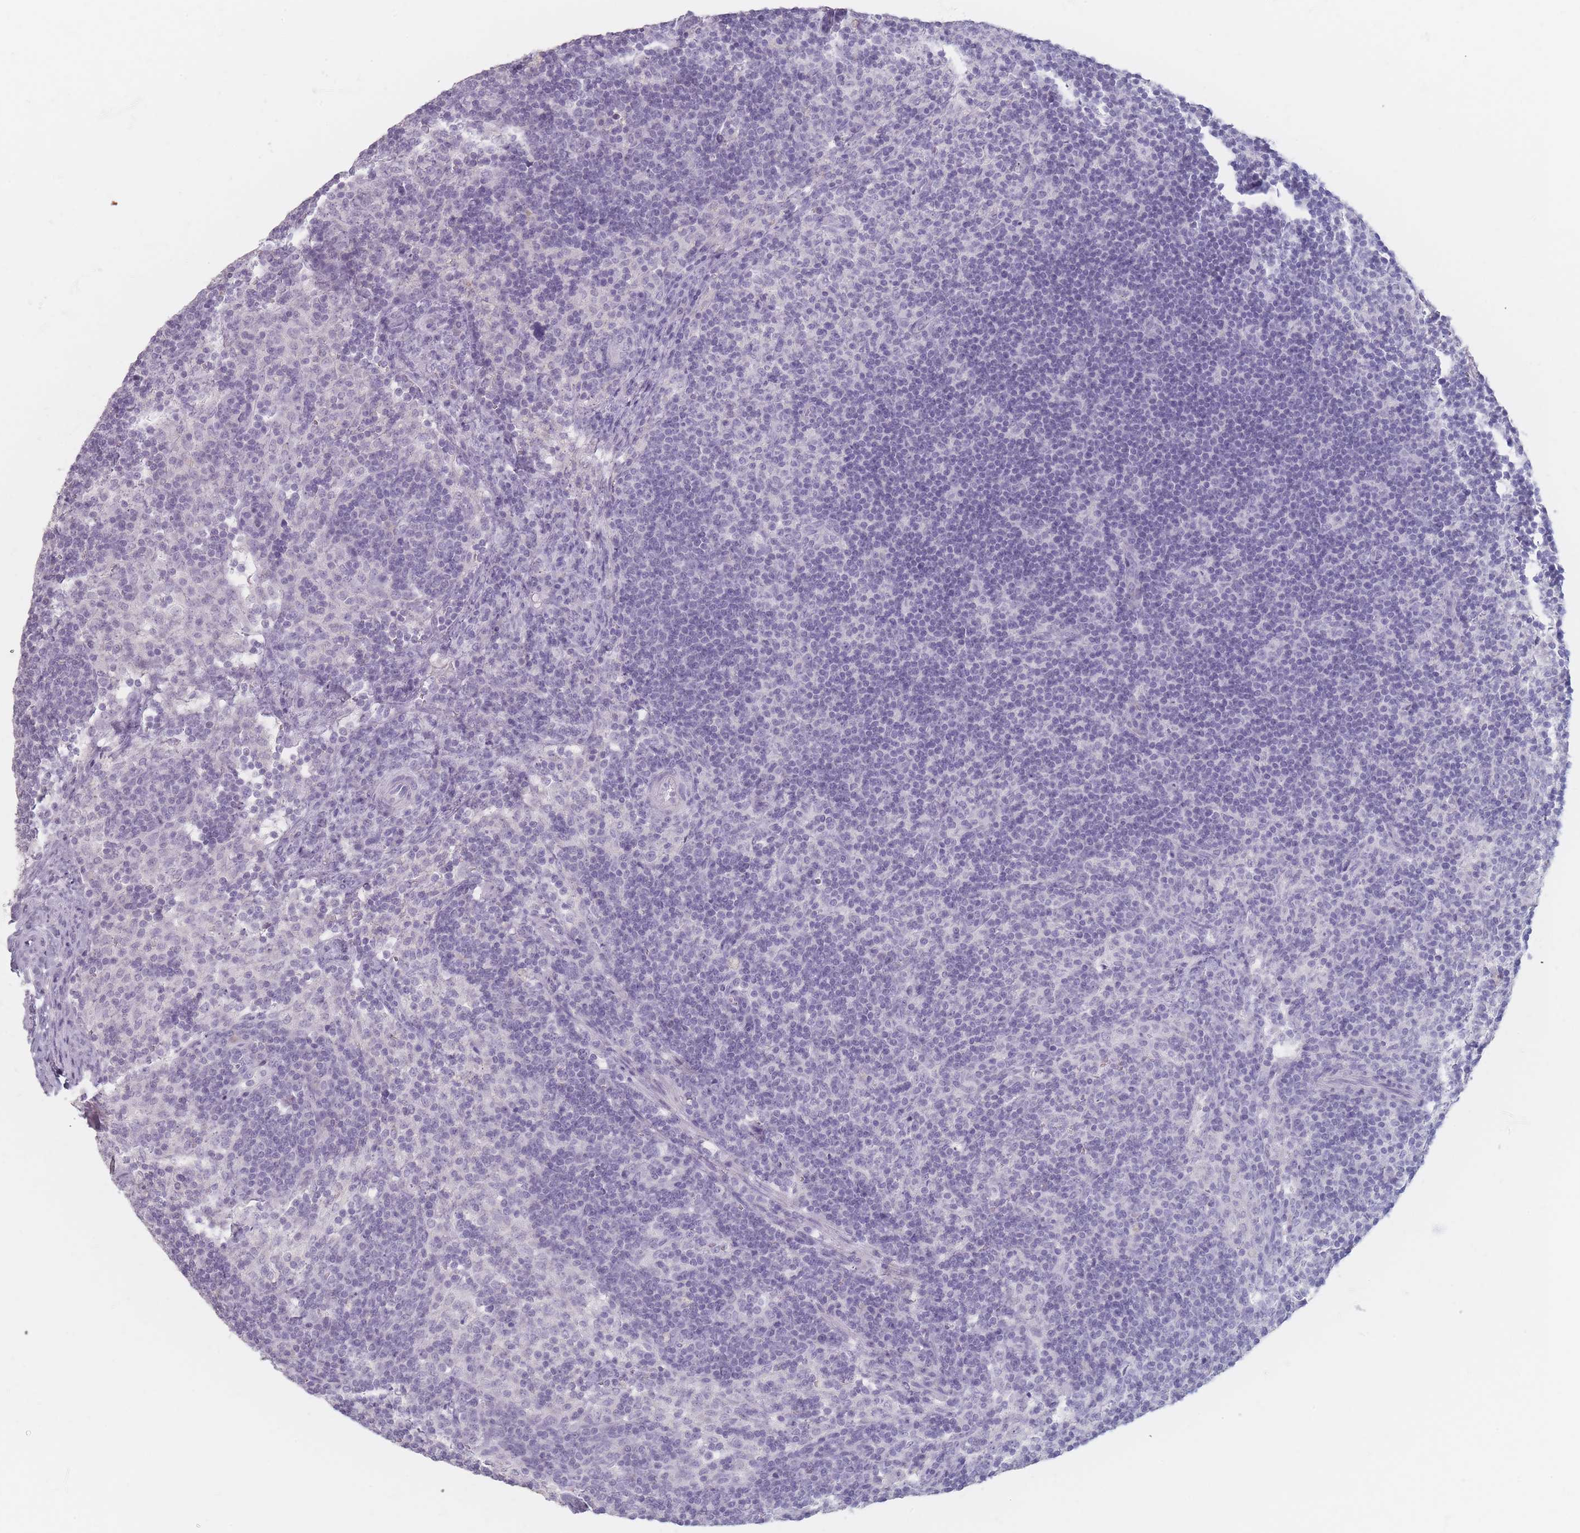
{"staining": {"intensity": "negative", "quantity": "none", "location": "none"}, "tissue": "lymph node", "cell_type": "Germinal center cells", "image_type": "normal", "snomed": [{"axis": "morphology", "description": "Normal tissue, NOS"}, {"axis": "topography", "description": "Lymph node"}], "caption": "An immunohistochemistry (IHC) photomicrograph of benign lymph node is shown. There is no staining in germinal center cells of lymph node. The staining was performed using DAB (3,3'-diaminobenzidine) to visualize the protein expression in brown, while the nuclei were stained in blue with hematoxylin (Magnification: 20x).", "gene": "HELZ2", "patient": {"sex": "female", "age": 30}}